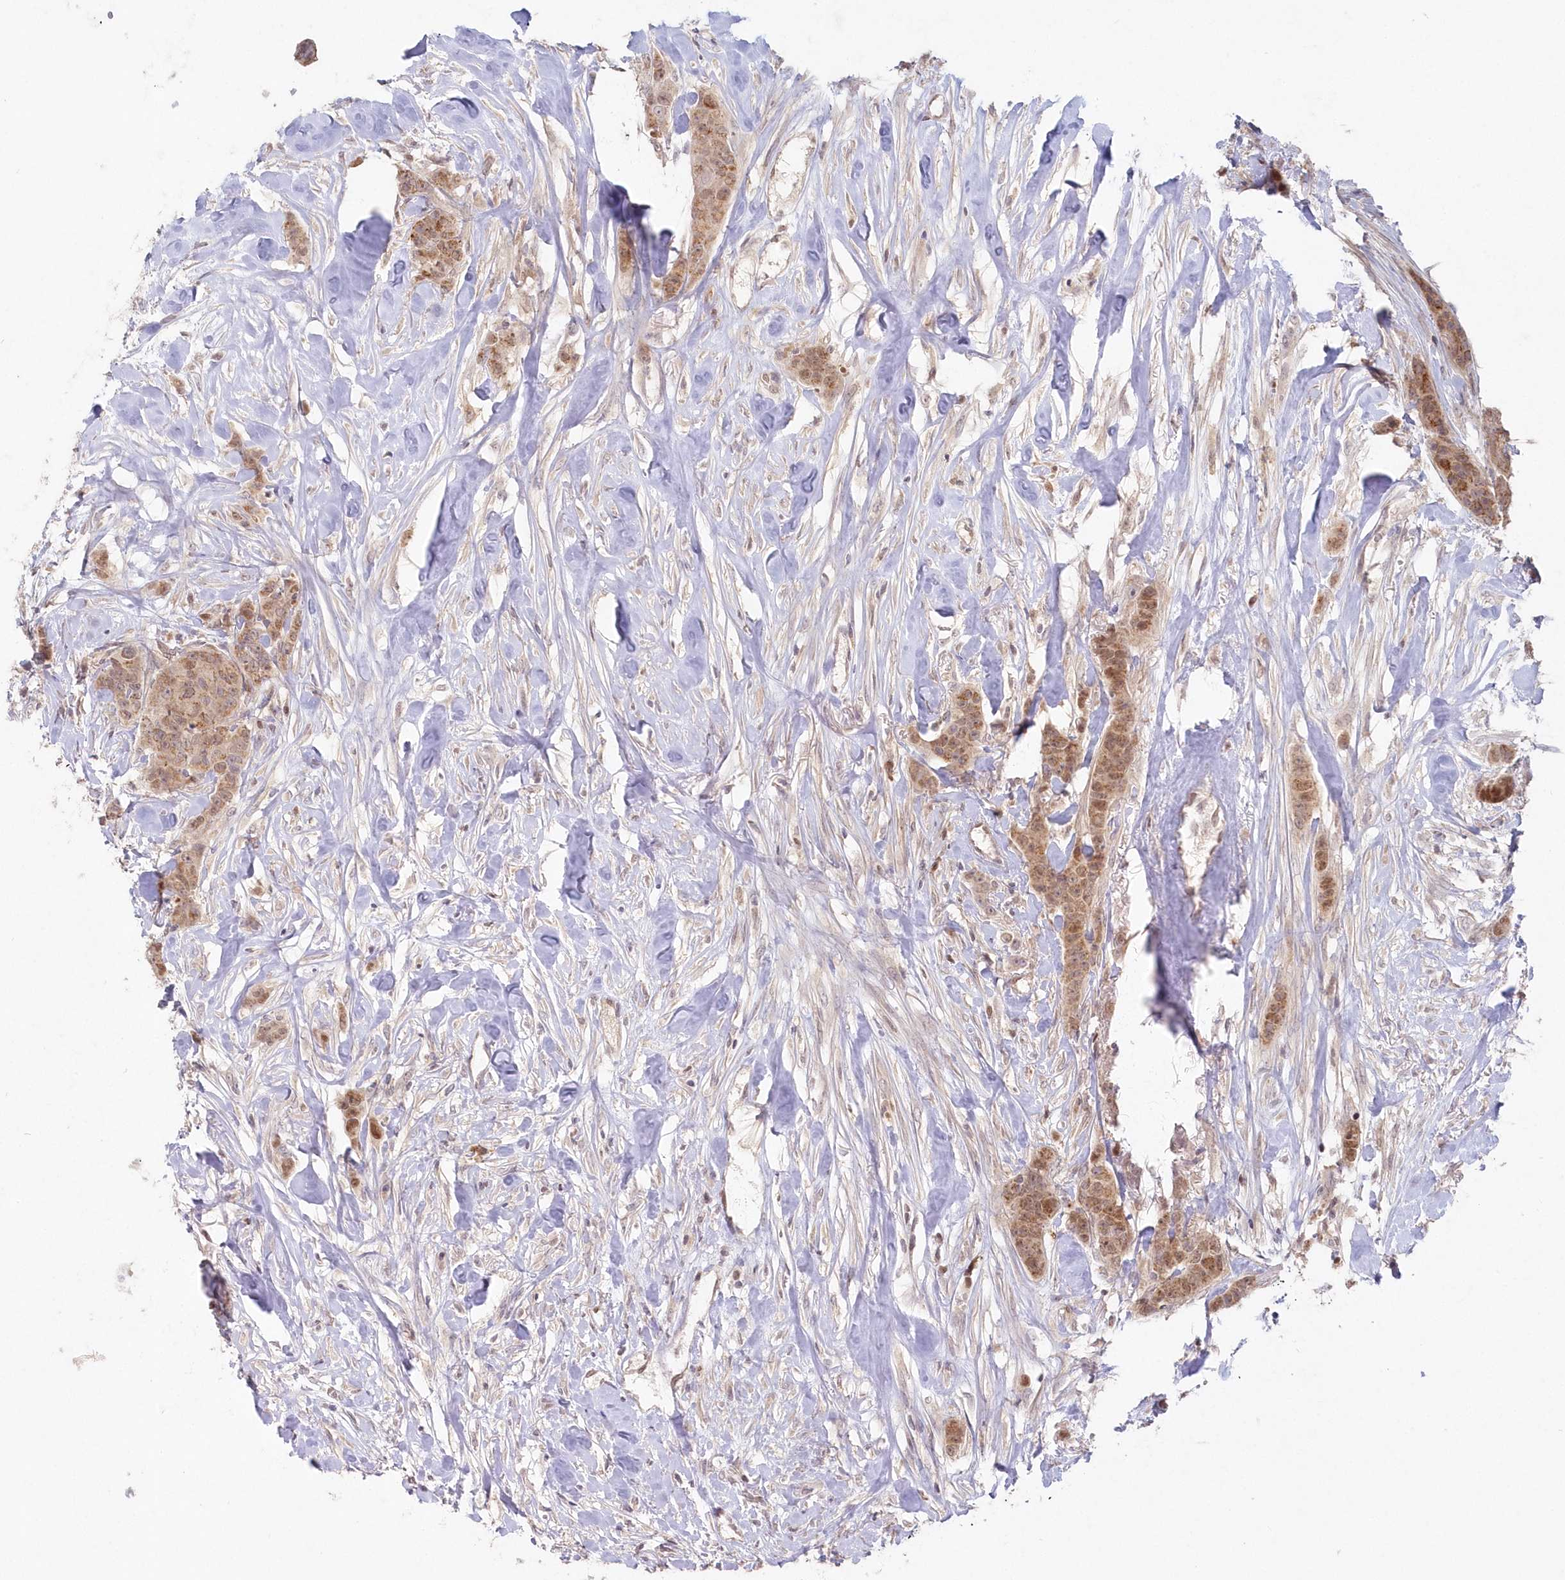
{"staining": {"intensity": "moderate", "quantity": ">75%", "location": "cytoplasmic/membranous,nuclear"}, "tissue": "breast cancer", "cell_type": "Tumor cells", "image_type": "cancer", "snomed": [{"axis": "morphology", "description": "Duct carcinoma"}, {"axis": "topography", "description": "Breast"}], "caption": "Breast cancer (intraductal carcinoma) stained with IHC demonstrates moderate cytoplasmic/membranous and nuclear expression in approximately >75% of tumor cells.", "gene": "ASCC1", "patient": {"sex": "female", "age": 40}}